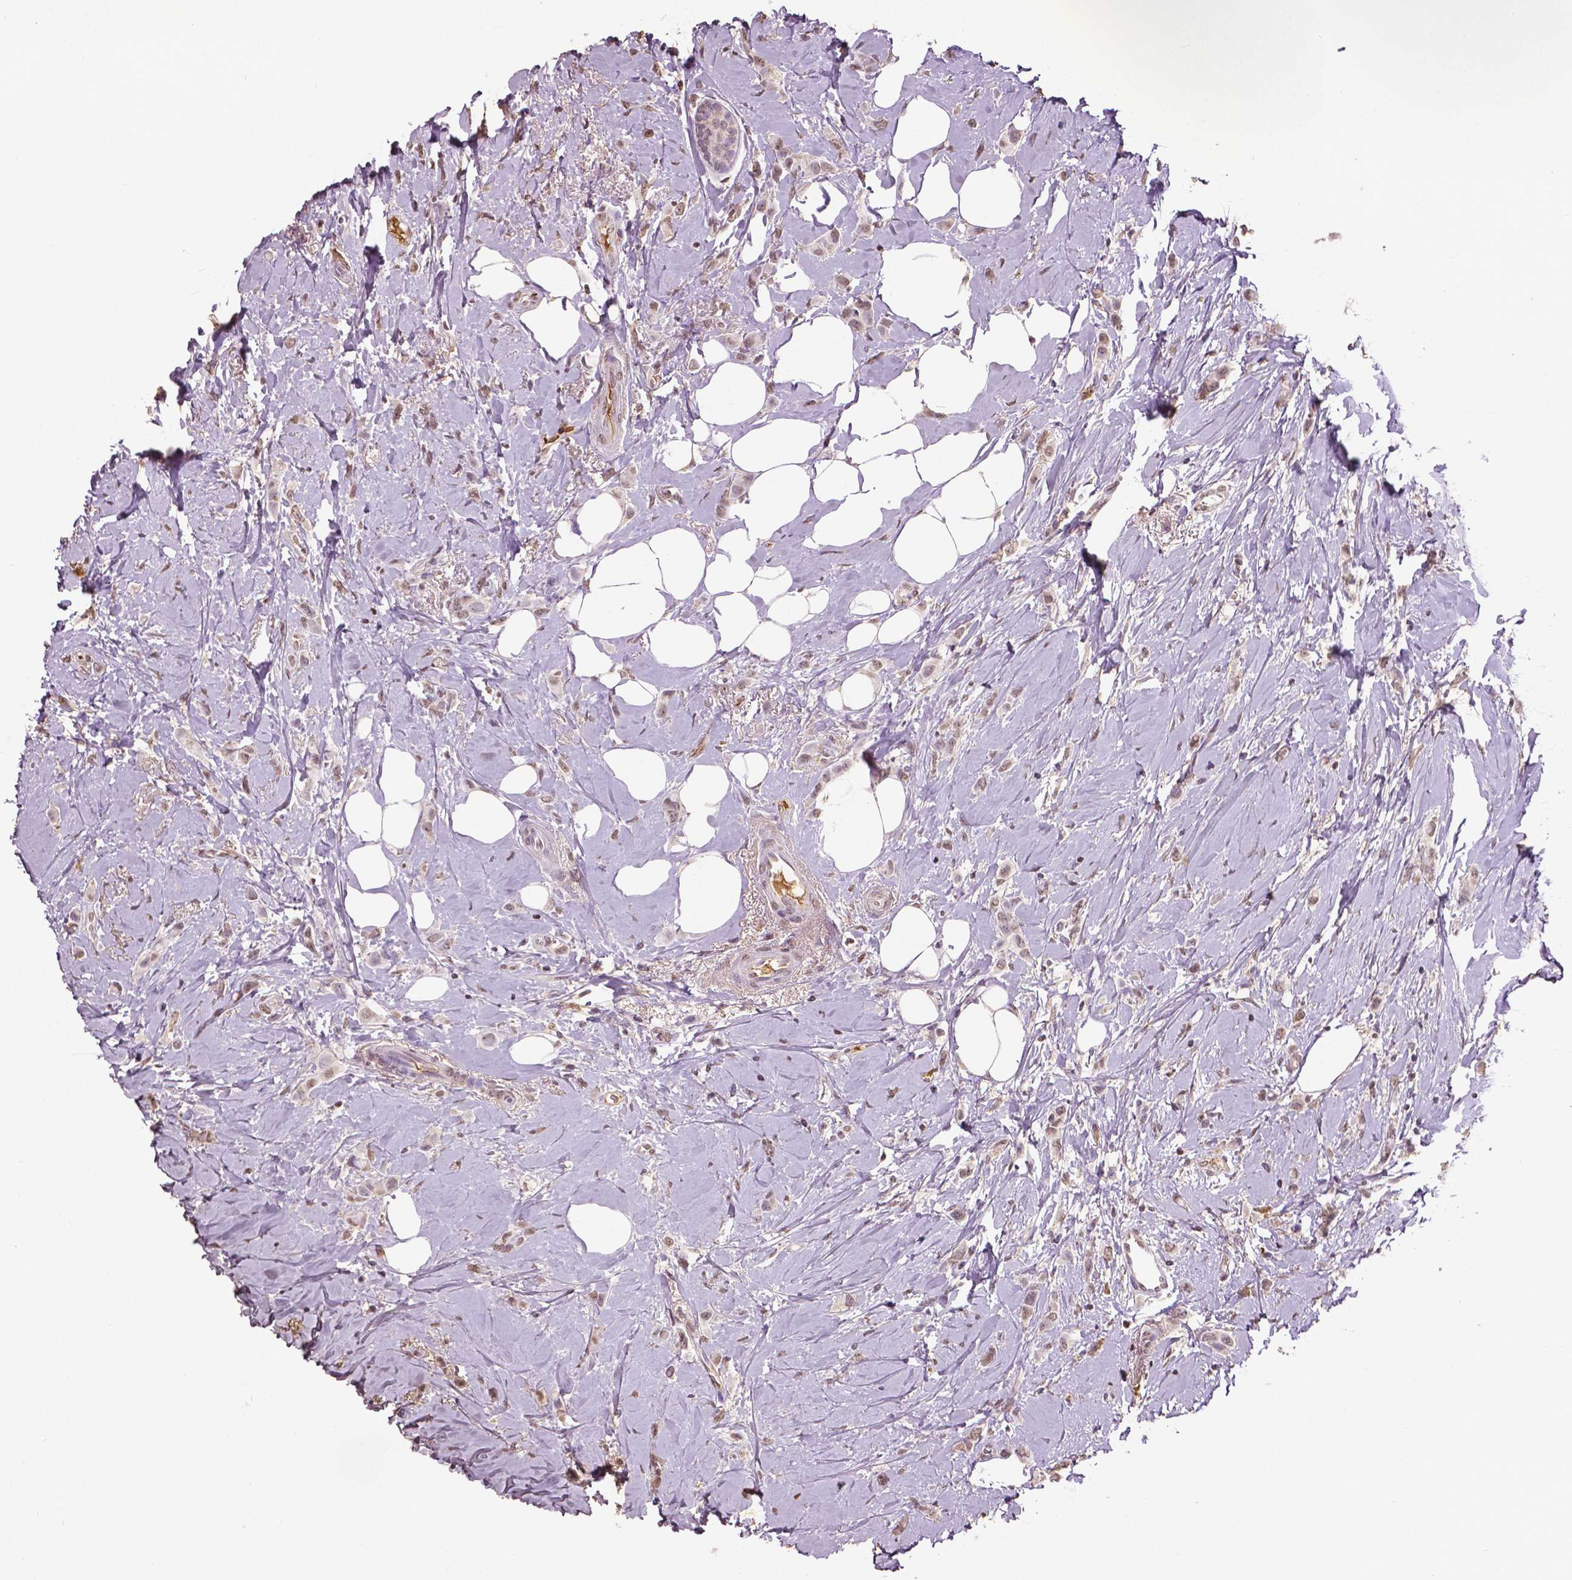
{"staining": {"intensity": "weak", "quantity": ">75%", "location": "nuclear"}, "tissue": "breast cancer", "cell_type": "Tumor cells", "image_type": "cancer", "snomed": [{"axis": "morphology", "description": "Lobular carcinoma"}, {"axis": "topography", "description": "Breast"}], "caption": "Protein staining shows weak nuclear positivity in approximately >75% of tumor cells in lobular carcinoma (breast).", "gene": "RUNX3", "patient": {"sex": "female", "age": 66}}